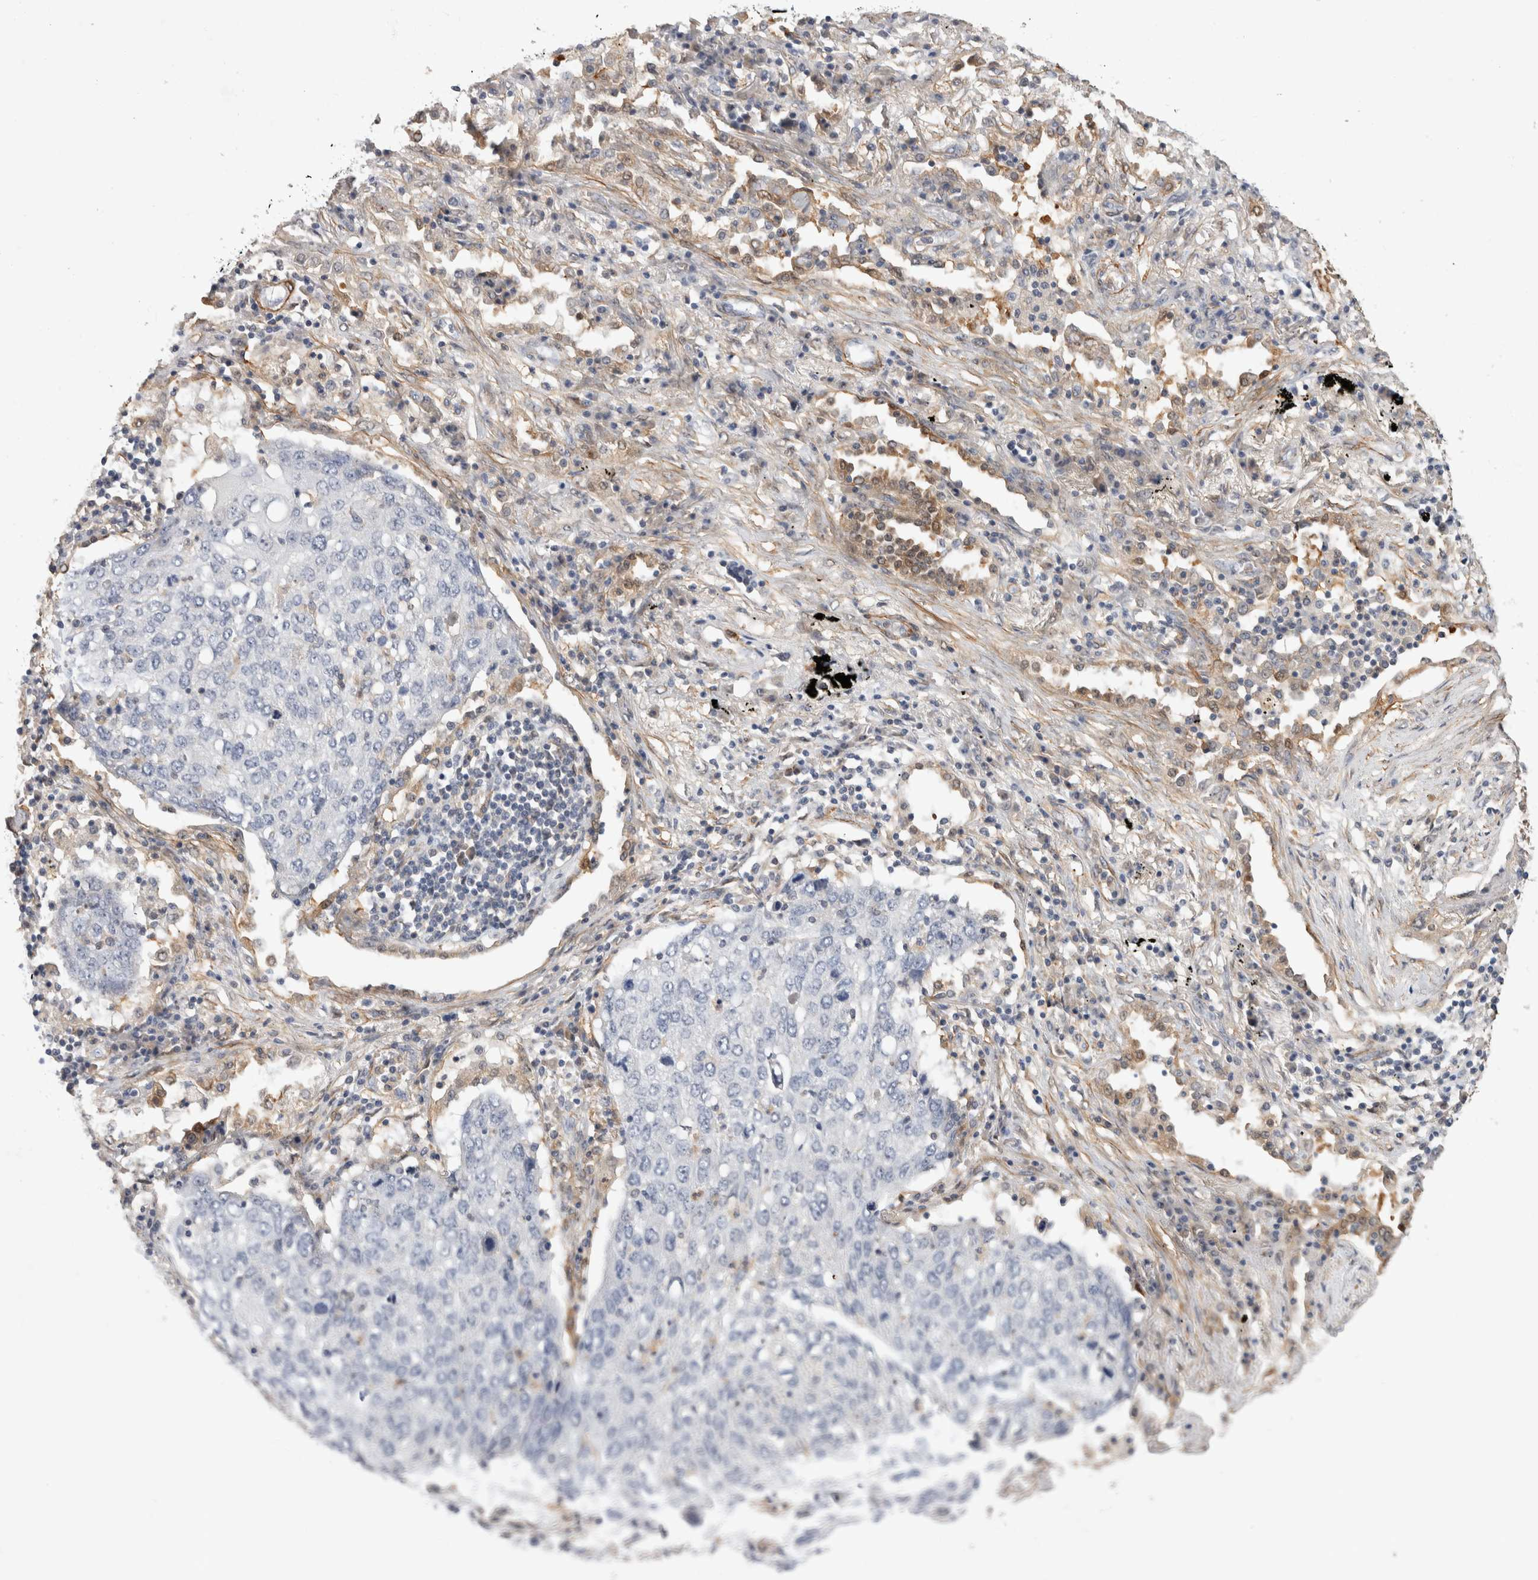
{"staining": {"intensity": "negative", "quantity": "none", "location": "none"}, "tissue": "lung cancer", "cell_type": "Tumor cells", "image_type": "cancer", "snomed": [{"axis": "morphology", "description": "Squamous cell carcinoma, NOS"}, {"axis": "topography", "description": "Lung"}], "caption": "IHC histopathology image of squamous cell carcinoma (lung) stained for a protein (brown), which demonstrates no staining in tumor cells. (DAB (3,3'-diaminobenzidine) IHC with hematoxylin counter stain).", "gene": "PGM1", "patient": {"sex": "female", "age": 63}}